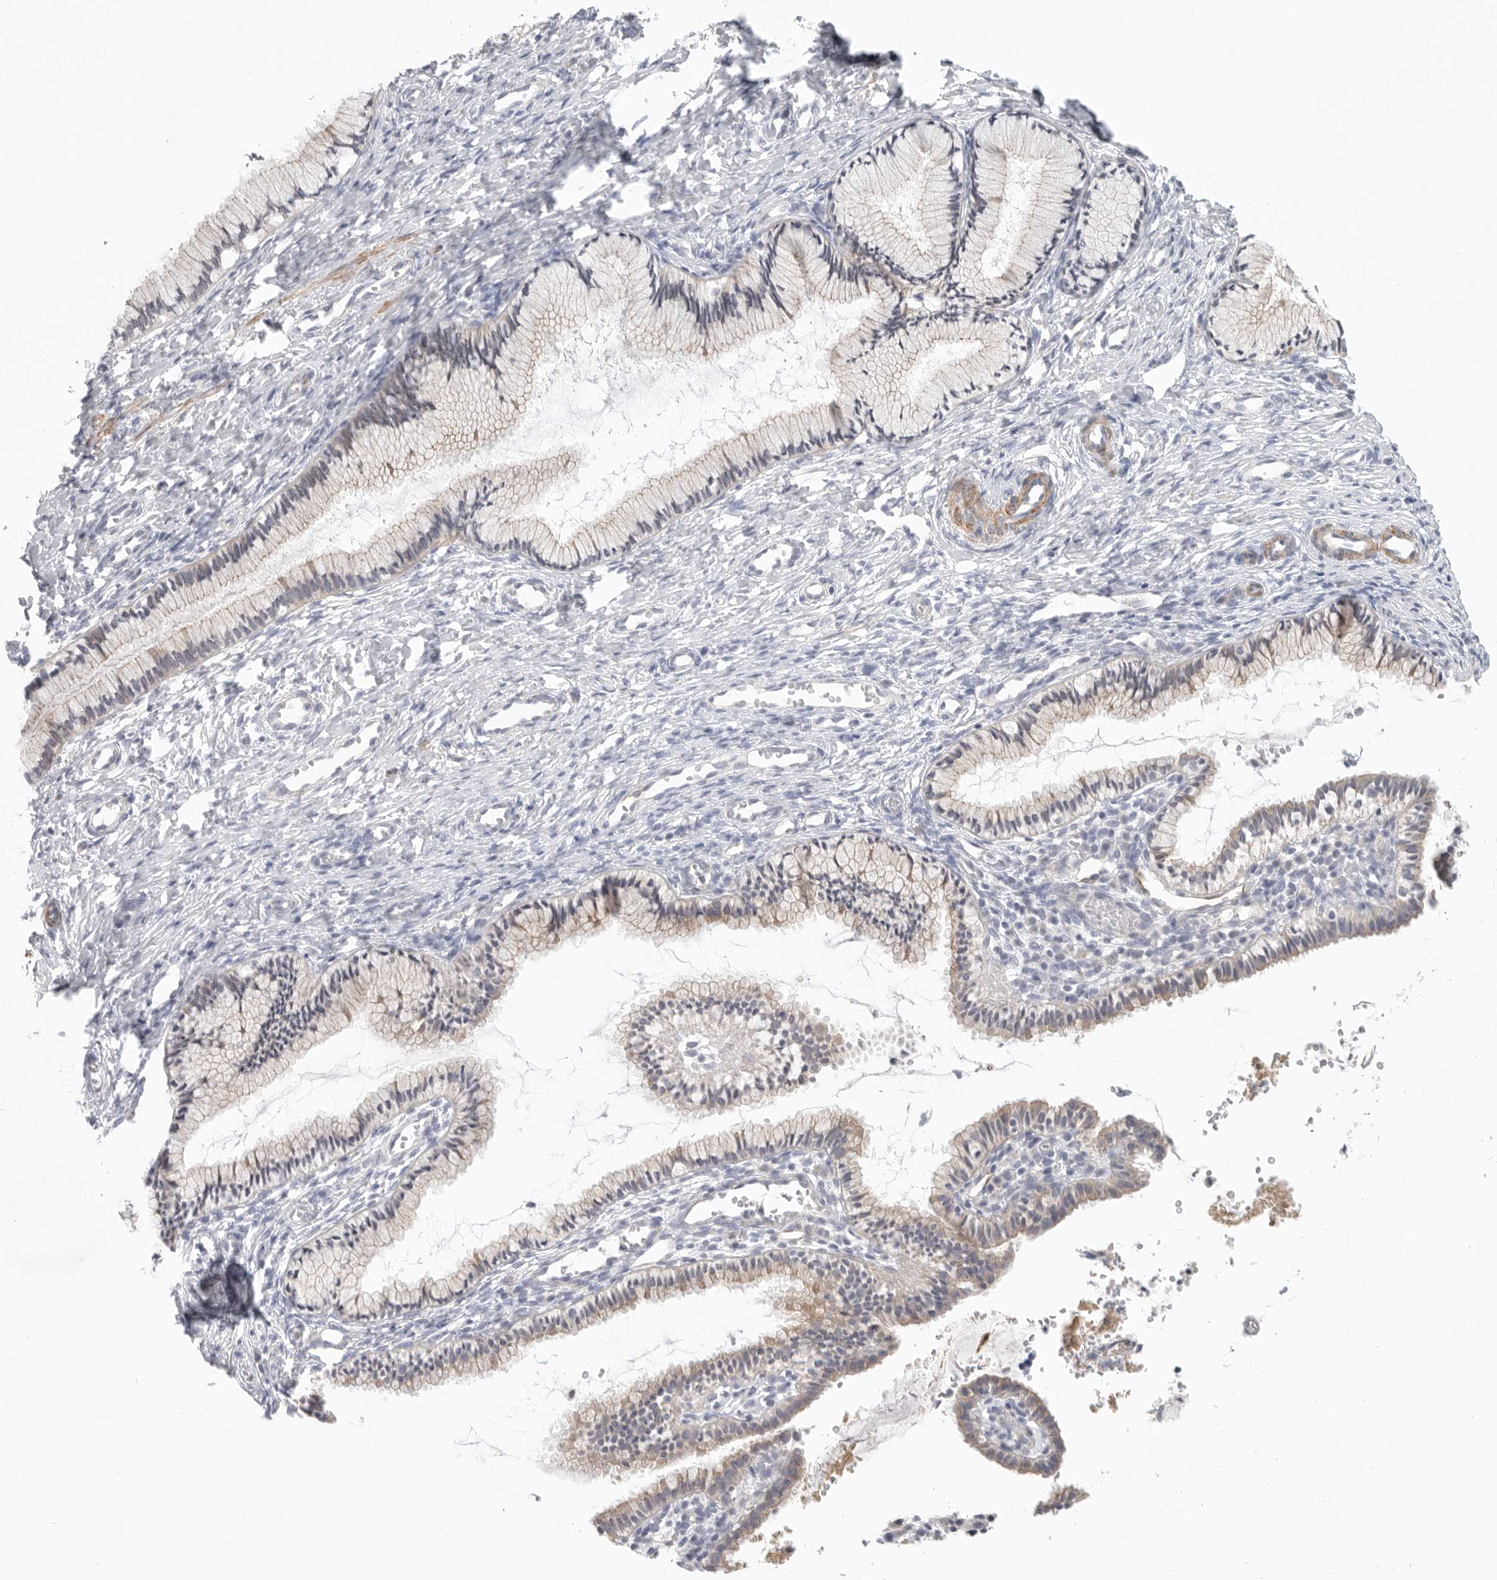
{"staining": {"intensity": "weak", "quantity": "25%-75%", "location": "cytoplasmic/membranous"}, "tissue": "cervix", "cell_type": "Glandular cells", "image_type": "normal", "snomed": [{"axis": "morphology", "description": "Normal tissue, NOS"}, {"axis": "topography", "description": "Cervix"}], "caption": "A brown stain labels weak cytoplasmic/membranous staining of a protein in glandular cells of normal human cervix. Nuclei are stained in blue.", "gene": "STAB2", "patient": {"sex": "female", "age": 27}}